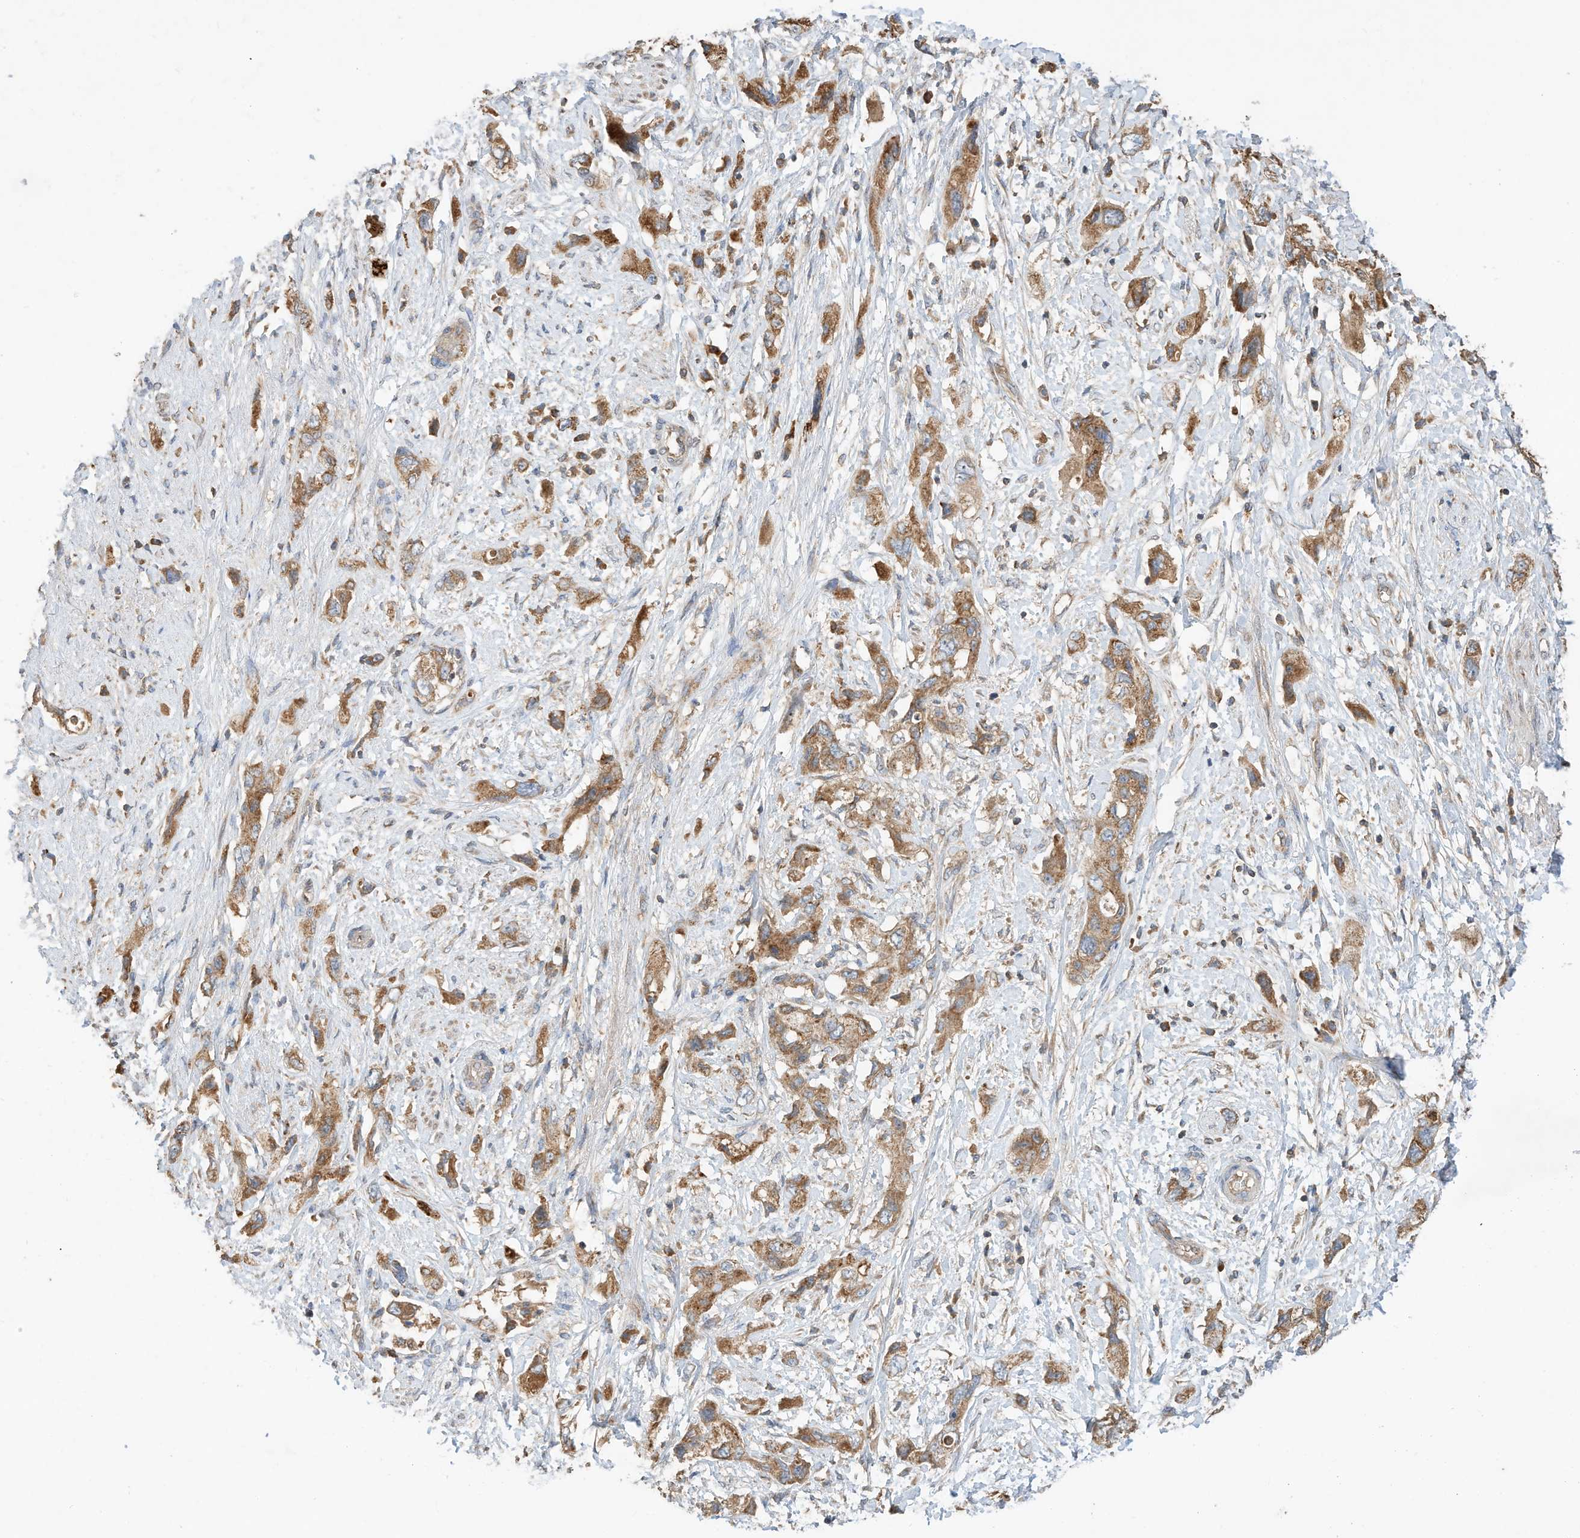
{"staining": {"intensity": "moderate", "quantity": ">75%", "location": "cytoplasmic/membranous"}, "tissue": "pancreatic cancer", "cell_type": "Tumor cells", "image_type": "cancer", "snomed": [{"axis": "morphology", "description": "Adenocarcinoma, NOS"}, {"axis": "topography", "description": "Pancreas"}], "caption": "Immunohistochemistry (IHC) (DAB (3,3'-diaminobenzidine)) staining of human pancreatic cancer reveals moderate cytoplasmic/membranous protein staining in about >75% of tumor cells. The protein is shown in brown color, while the nuclei are stained blue.", "gene": "CPAMD8", "patient": {"sex": "female", "age": 73}}